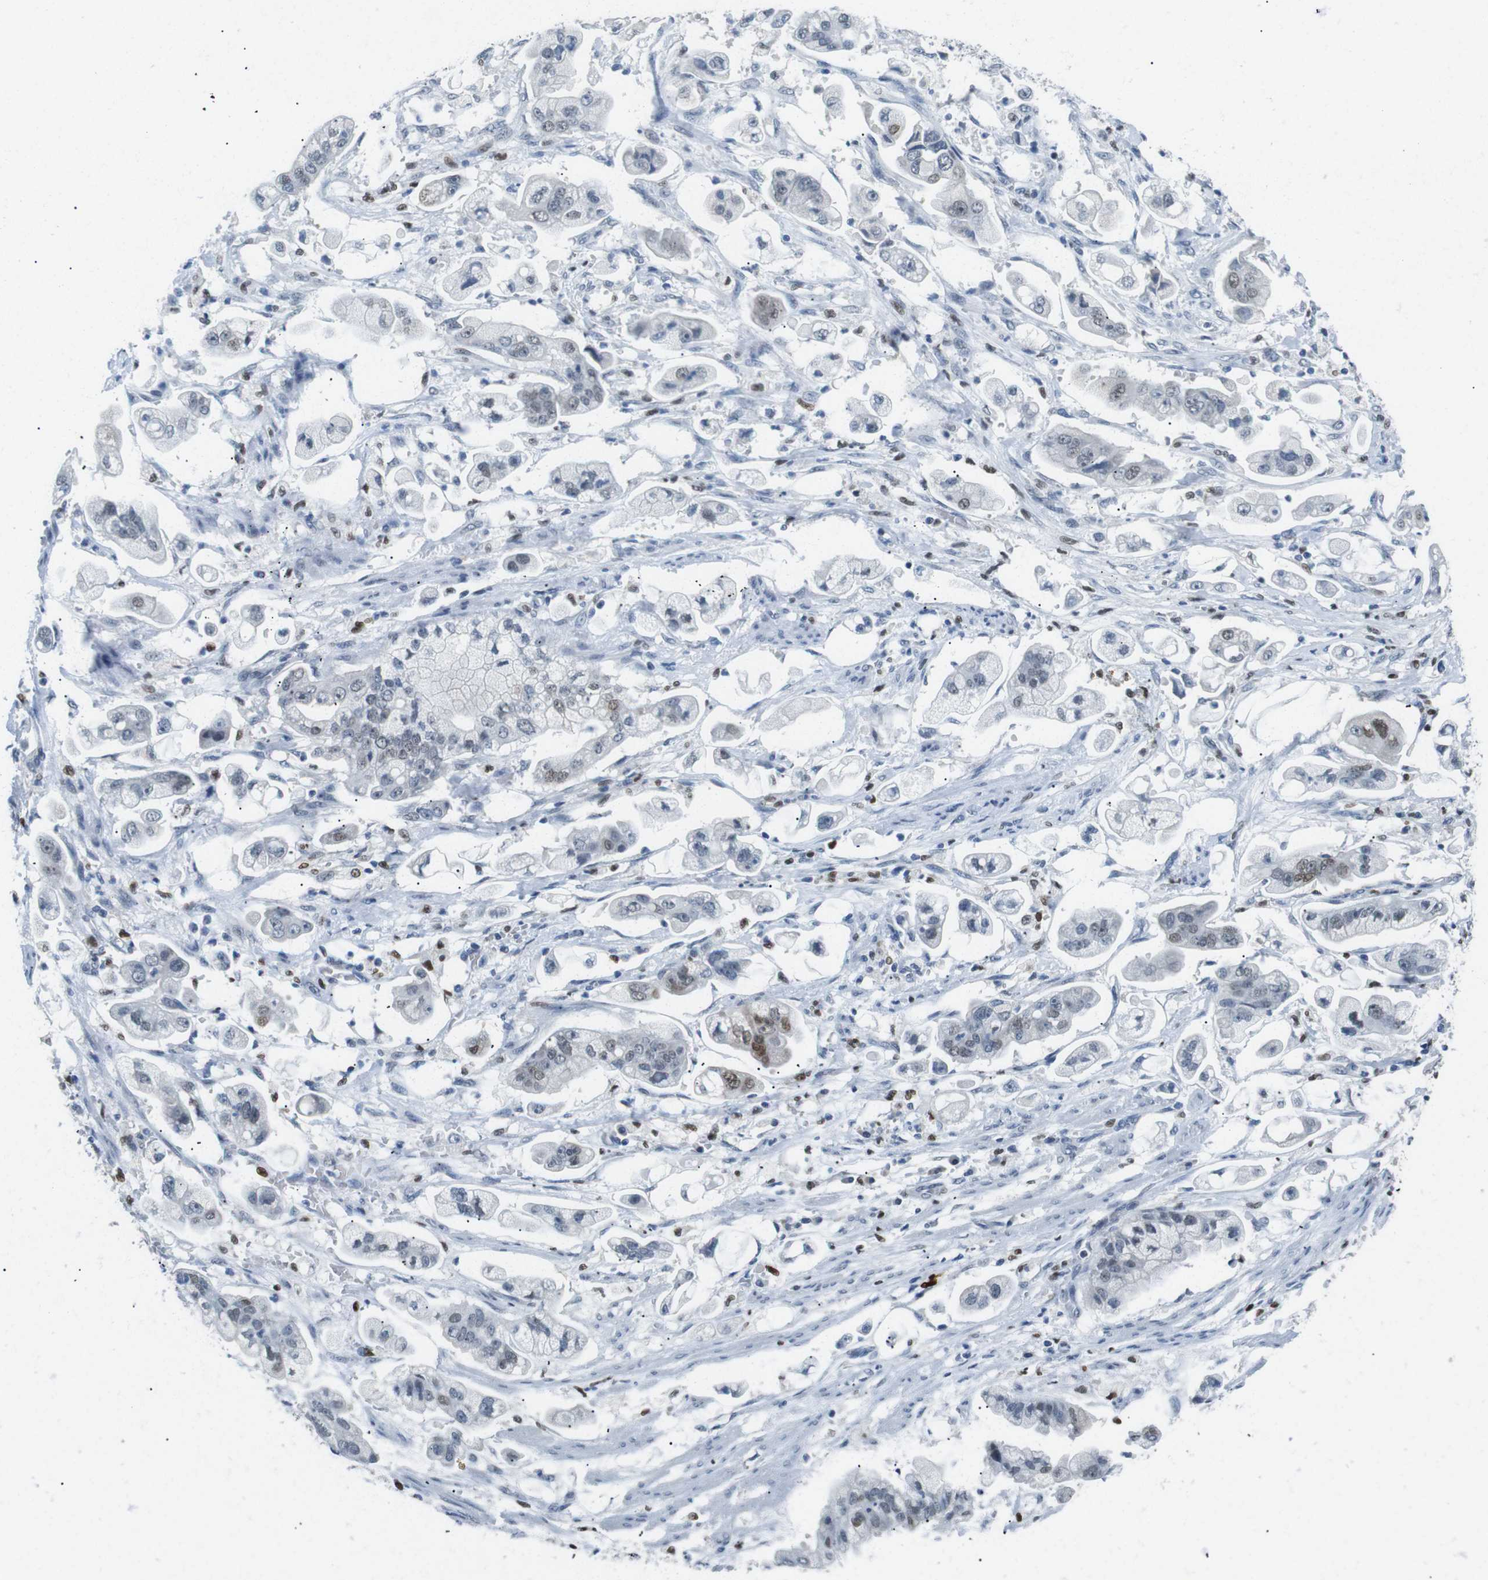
{"staining": {"intensity": "moderate", "quantity": "<25%", "location": "nuclear"}, "tissue": "stomach cancer", "cell_type": "Tumor cells", "image_type": "cancer", "snomed": [{"axis": "morphology", "description": "Adenocarcinoma, NOS"}, {"axis": "topography", "description": "Stomach"}], "caption": "Stomach cancer (adenocarcinoma) stained with a protein marker demonstrates moderate staining in tumor cells.", "gene": "IRF8", "patient": {"sex": "male", "age": 62}}